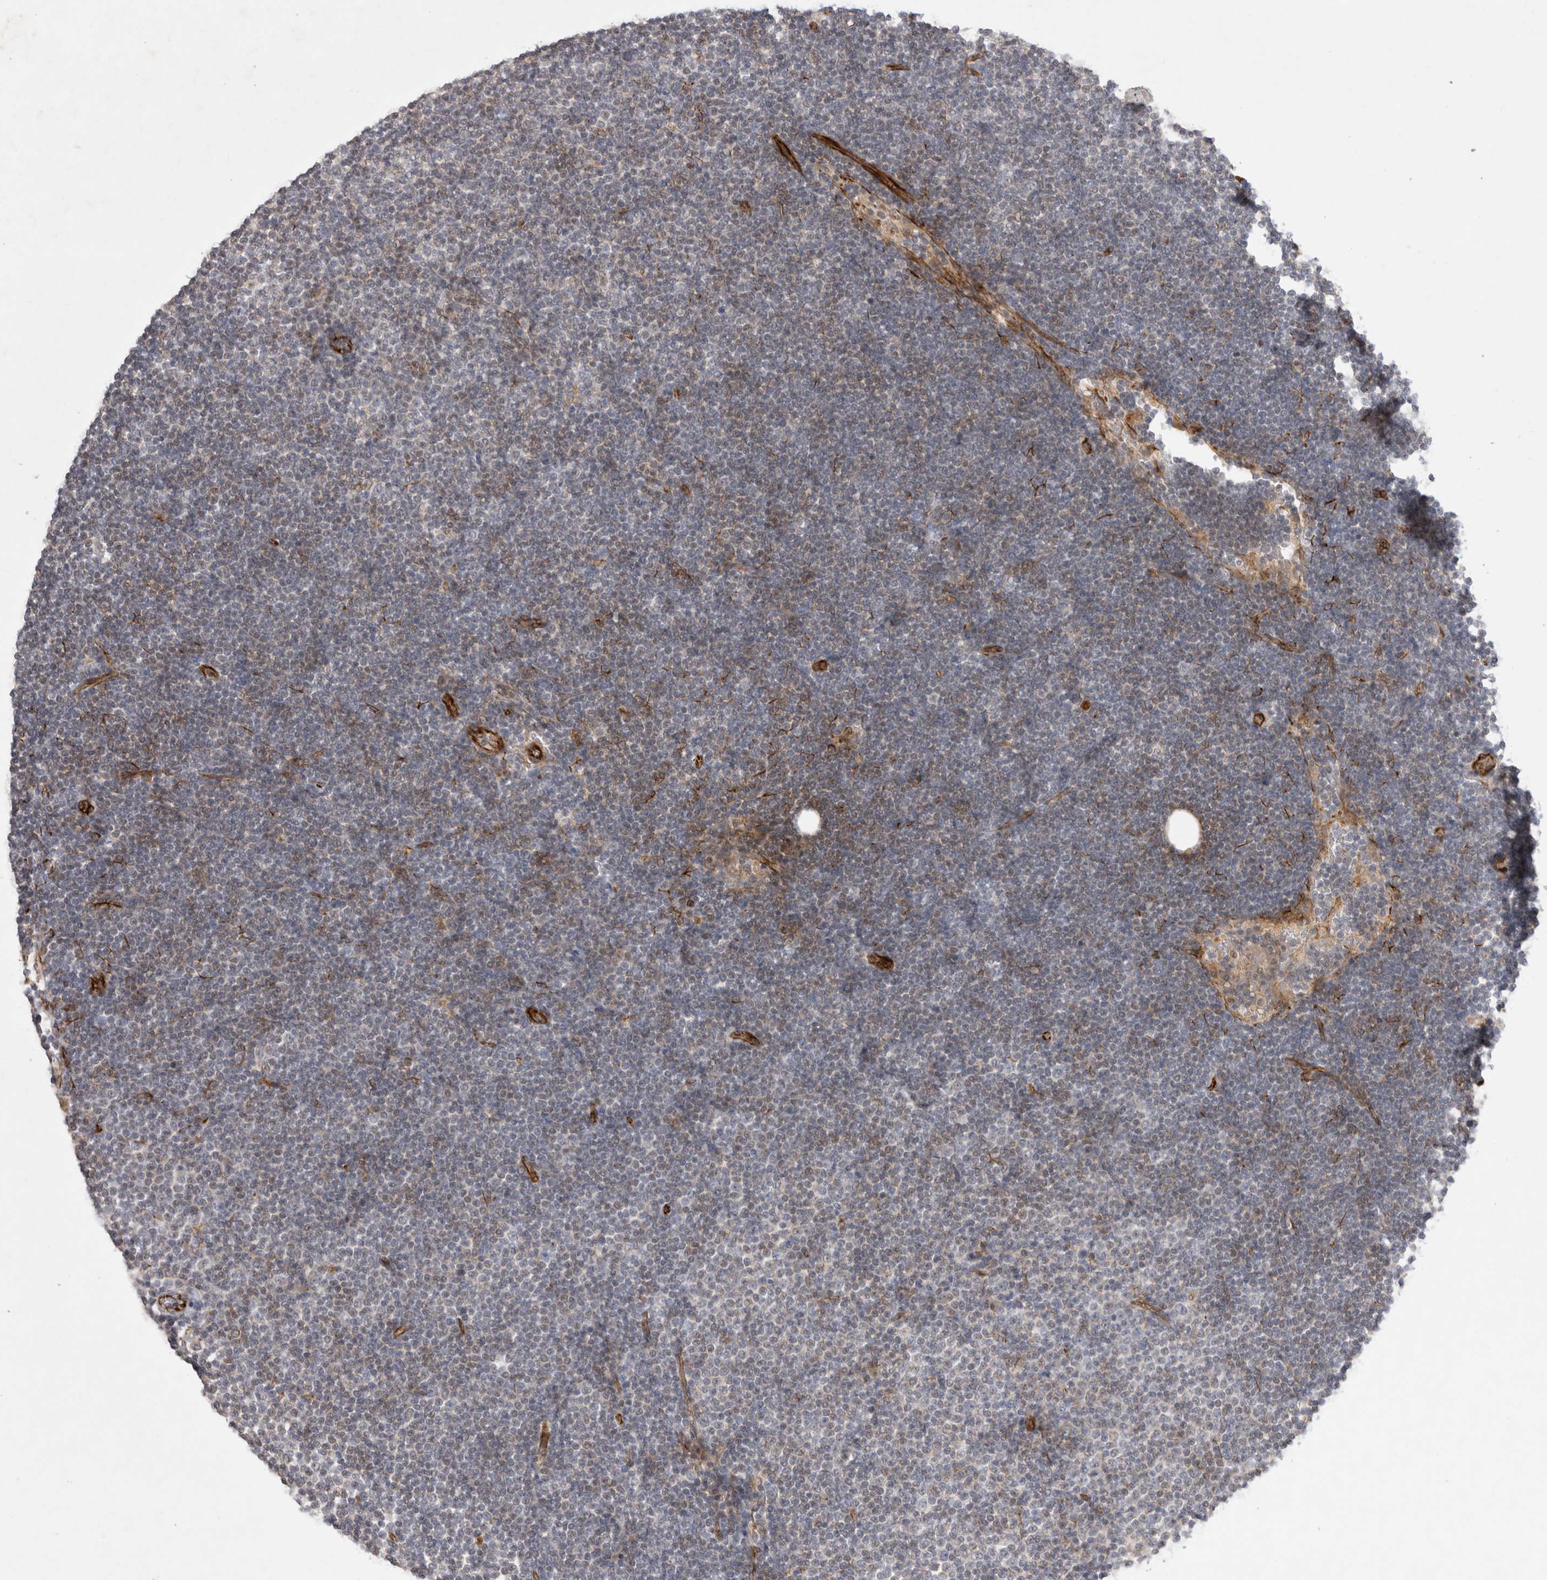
{"staining": {"intensity": "weak", "quantity": "<25%", "location": "cytoplasmic/membranous"}, "tissue": "lymphoma", "cell_type": "Tumor cells", "image_type": "cancer", "snomed": [{"axis": "morphology", "description": "Malignant lymphoma, non-Hodgkin's type, Low grade"}, {"axis": "topography", "description": "Lymph node"}], "caption": "This is an immunohistochemistry (IHC) photomicrograph of human lymphoma. There is no expression in tumor cells.", "gene": "NMU", "patient": {"sex": "female", "age": 53}}